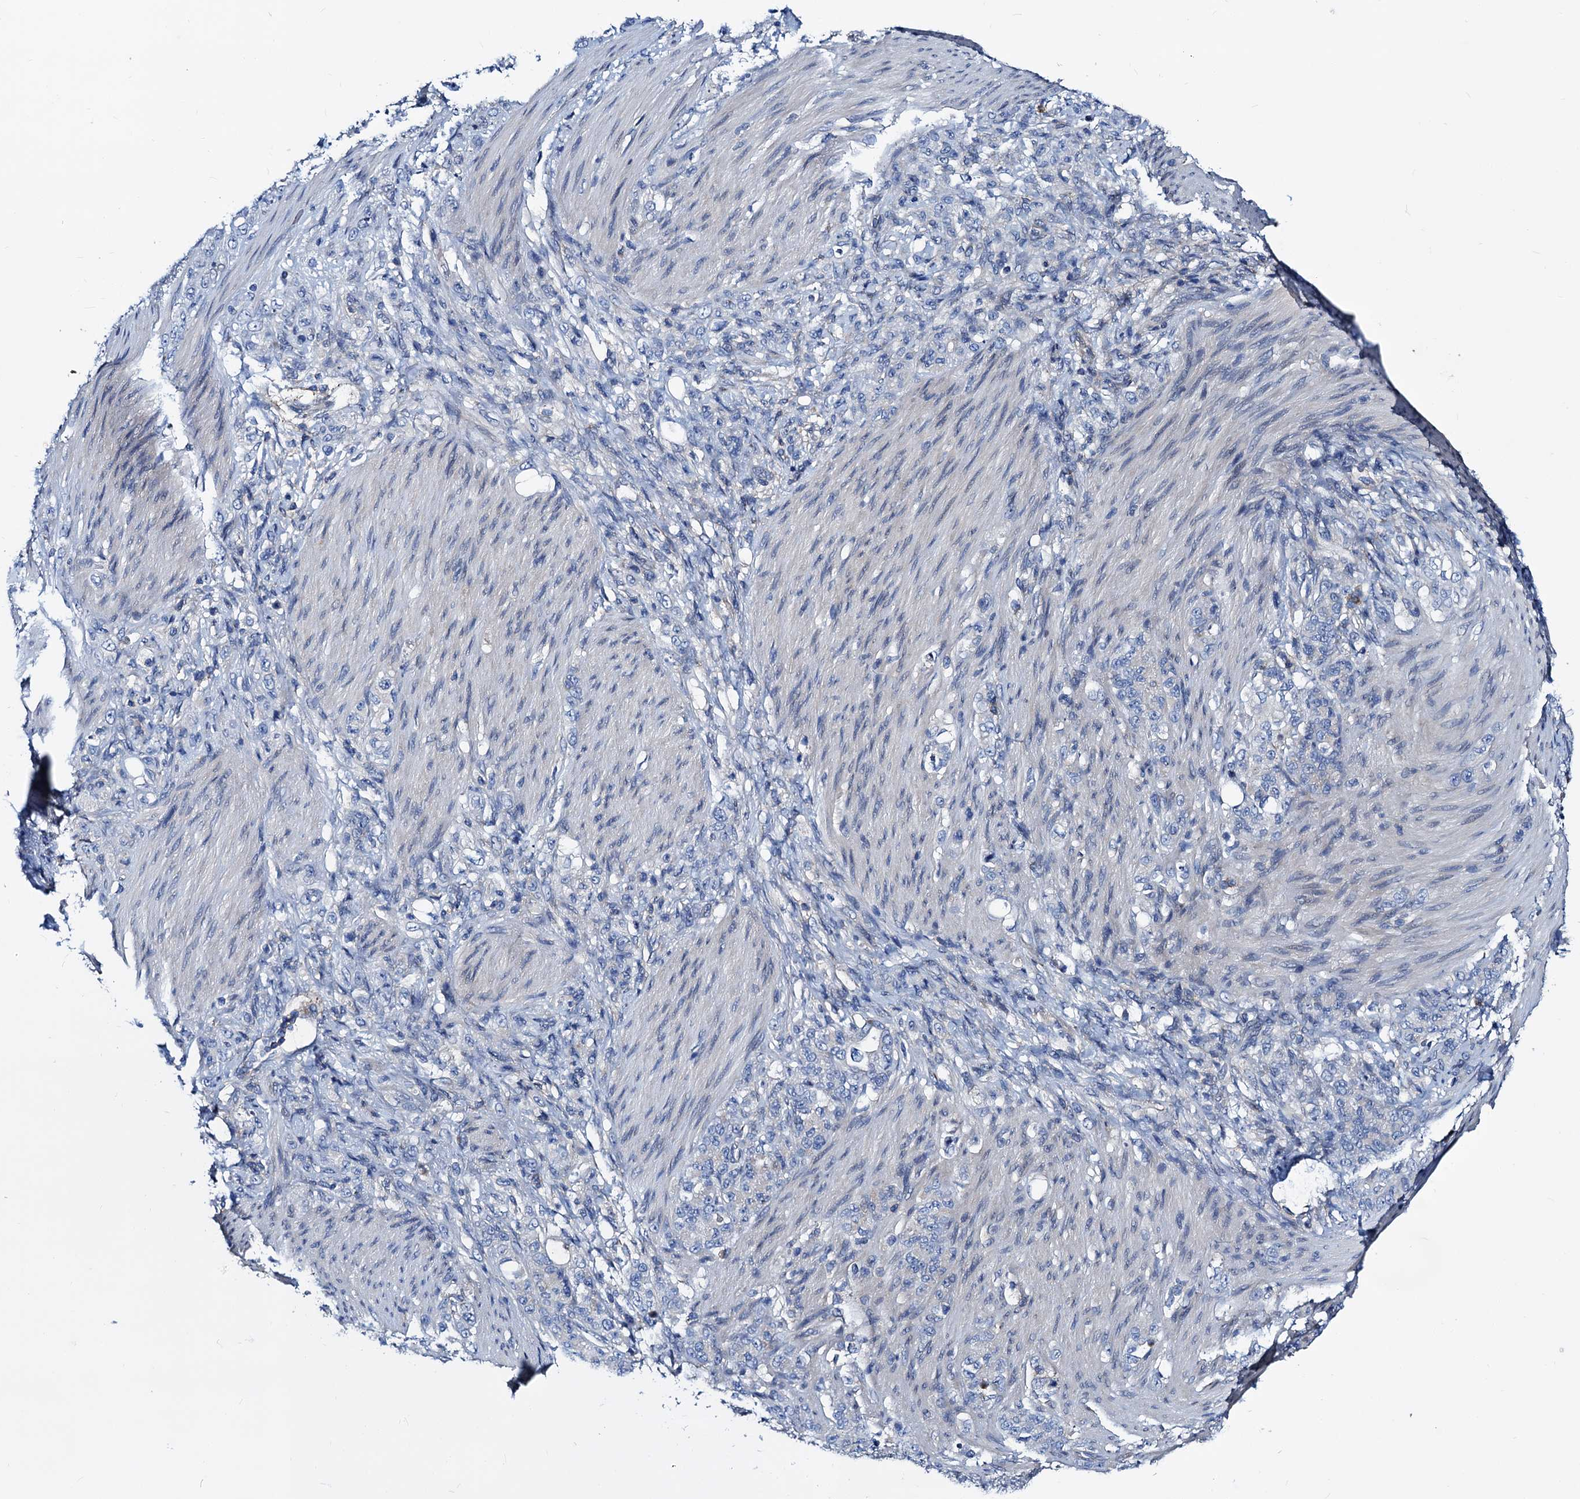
{"staining": {"intensity": "negative", "quantity": "none", "location": "none"}, "tissue": "stomach cancer", "cell_type": "Tumor cells", "image_type": "cancer", "snomed": [{"axis": "morphology", "description": "Adenocarcinoma, NOS"}, {"axis": "topography", "description": "Stomach"}], "caption": "Immunohistochemistry (IHC) of stomach cancer (adenocarcinoma) shows no expression in tumor cells.", "gene": "GCOM1", "patient": {"sex": "female", "age": 79}}